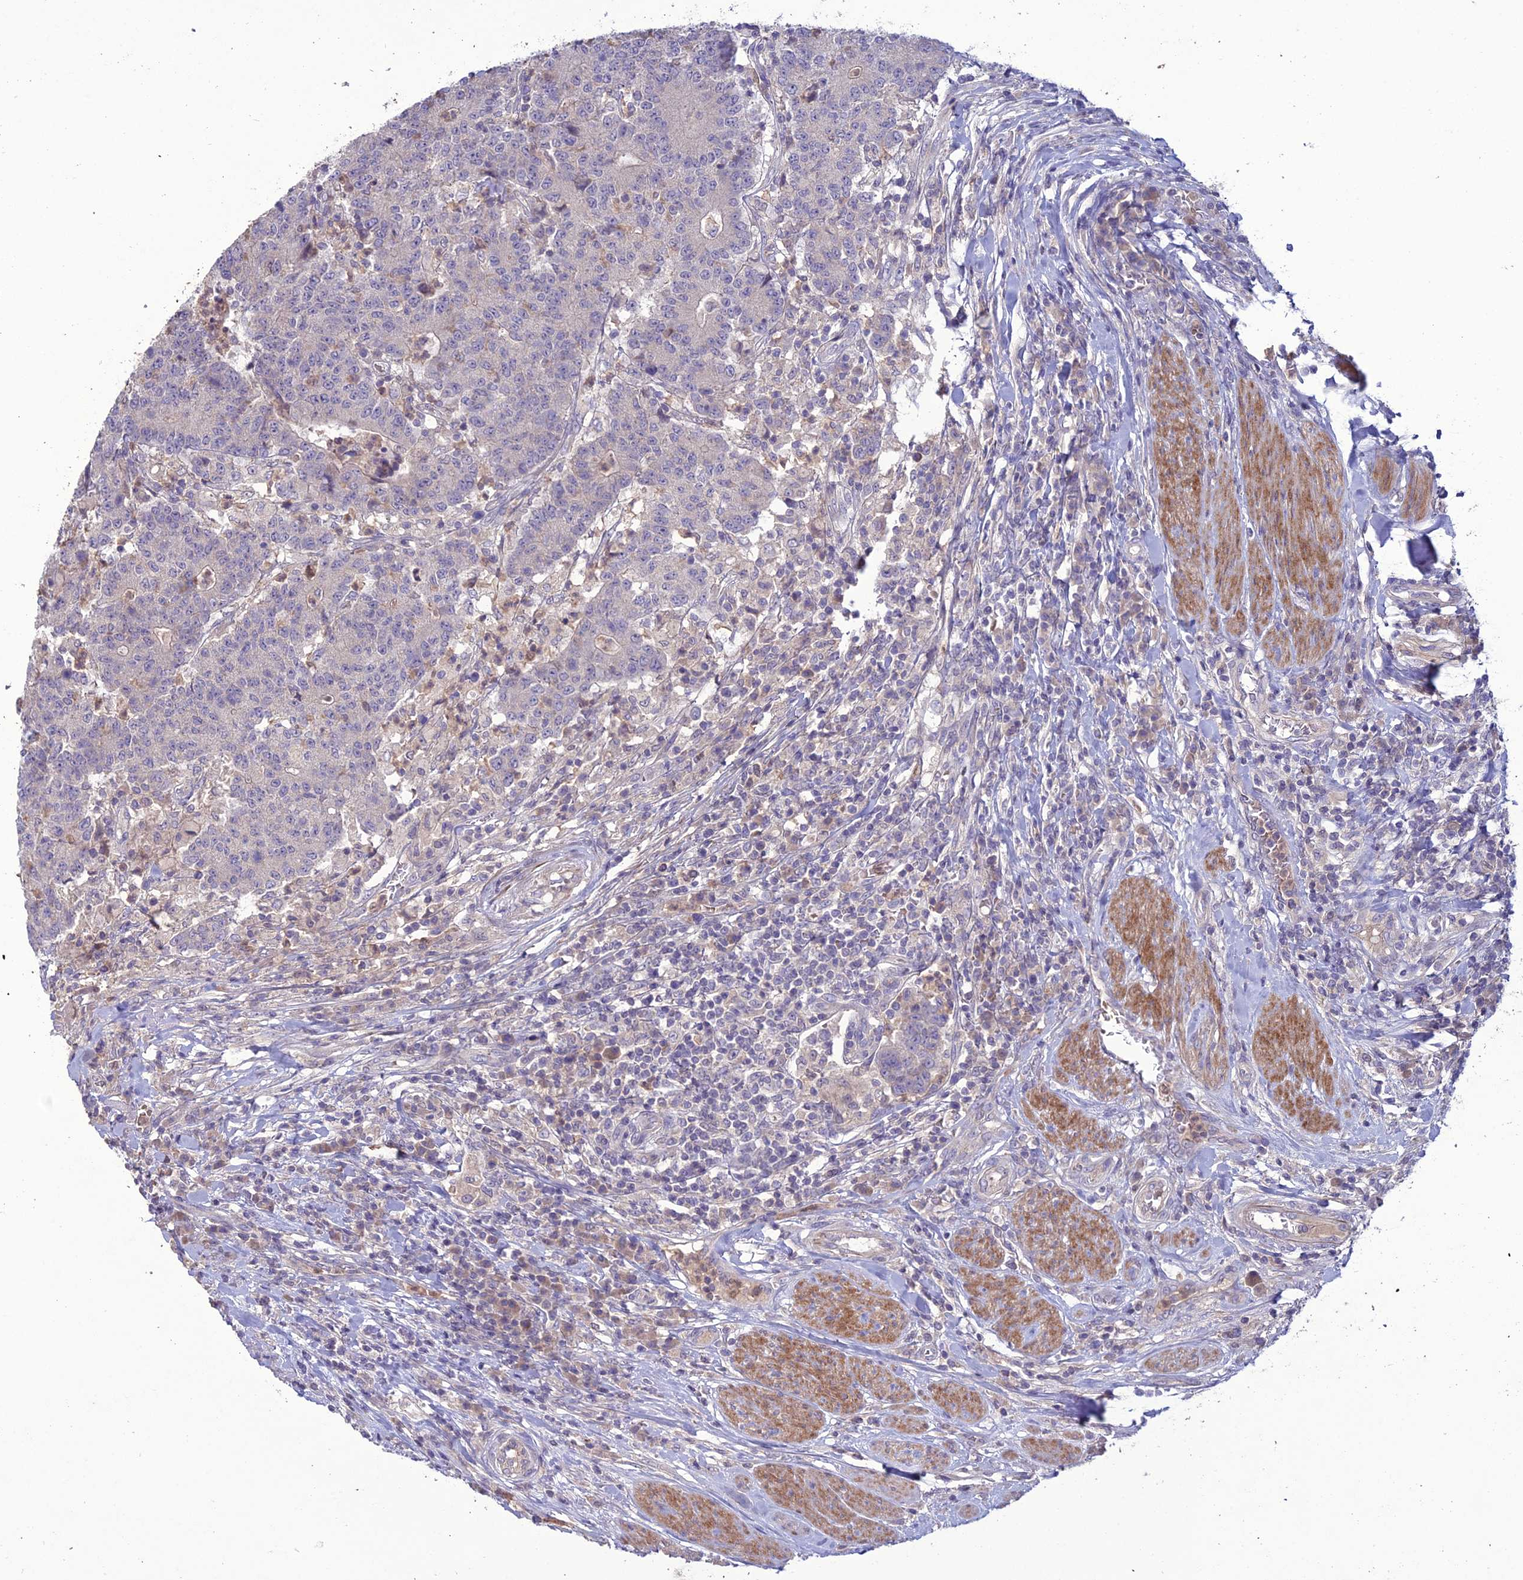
{"staining": {"intensity": "negative", "quantity": "none", "location": "none"}, "tissue": "colorectal cancer", "cell_type": "Tumor cells", "image_type": "cancer", "snomed": [{"axis": "morphology", "description": "Adenocarcinoma, NOS"}, {"axis": "topography", "description": "Colon"}], "caption": "This micrograph is of adenocarcinoma (colorectal) stained with immunohistochemistry (IHC) to label a protein in brown with the nuclei are counter-stained blue. There is no expression in tumor cells.", "gene": "C2orf76", "patient": {"sex": "female", "age": 75}}